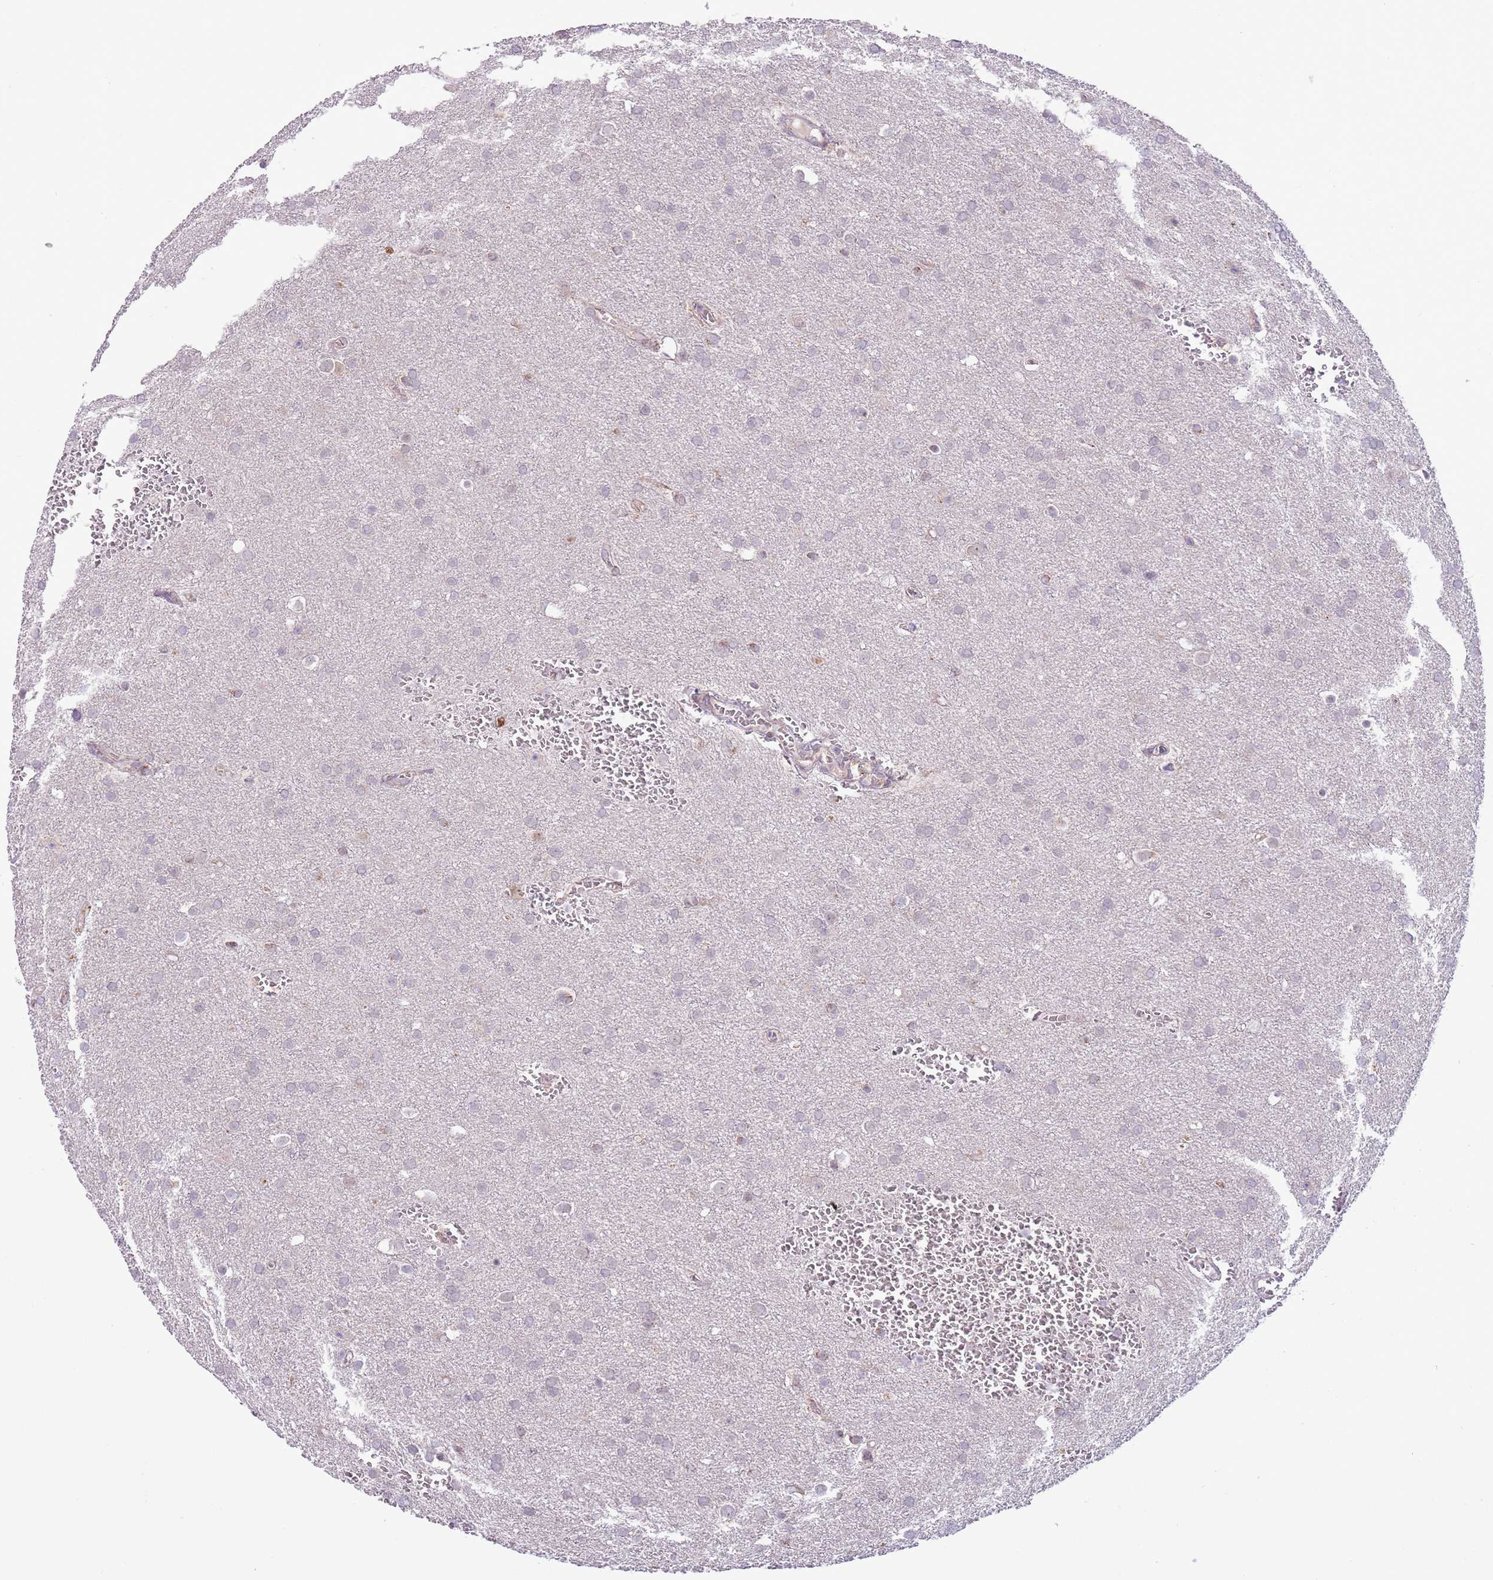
{"staining": {"intensity": "negative", "quantity": "none", "location": "none"}, "tissue": "glioma", "cell_type": "Tumor cells", "image_type": "cancer", "snomed": [{"axis": "morphology", "description": "Glioma, malignant, Low grade"}, {"axis": "topography", "description": "Brain"}], "caption": "Image shows no significant protein expression in tumor cells of glioma.", "gene": "MLLT11", "patient": {"sex": "female", "age": 32}}